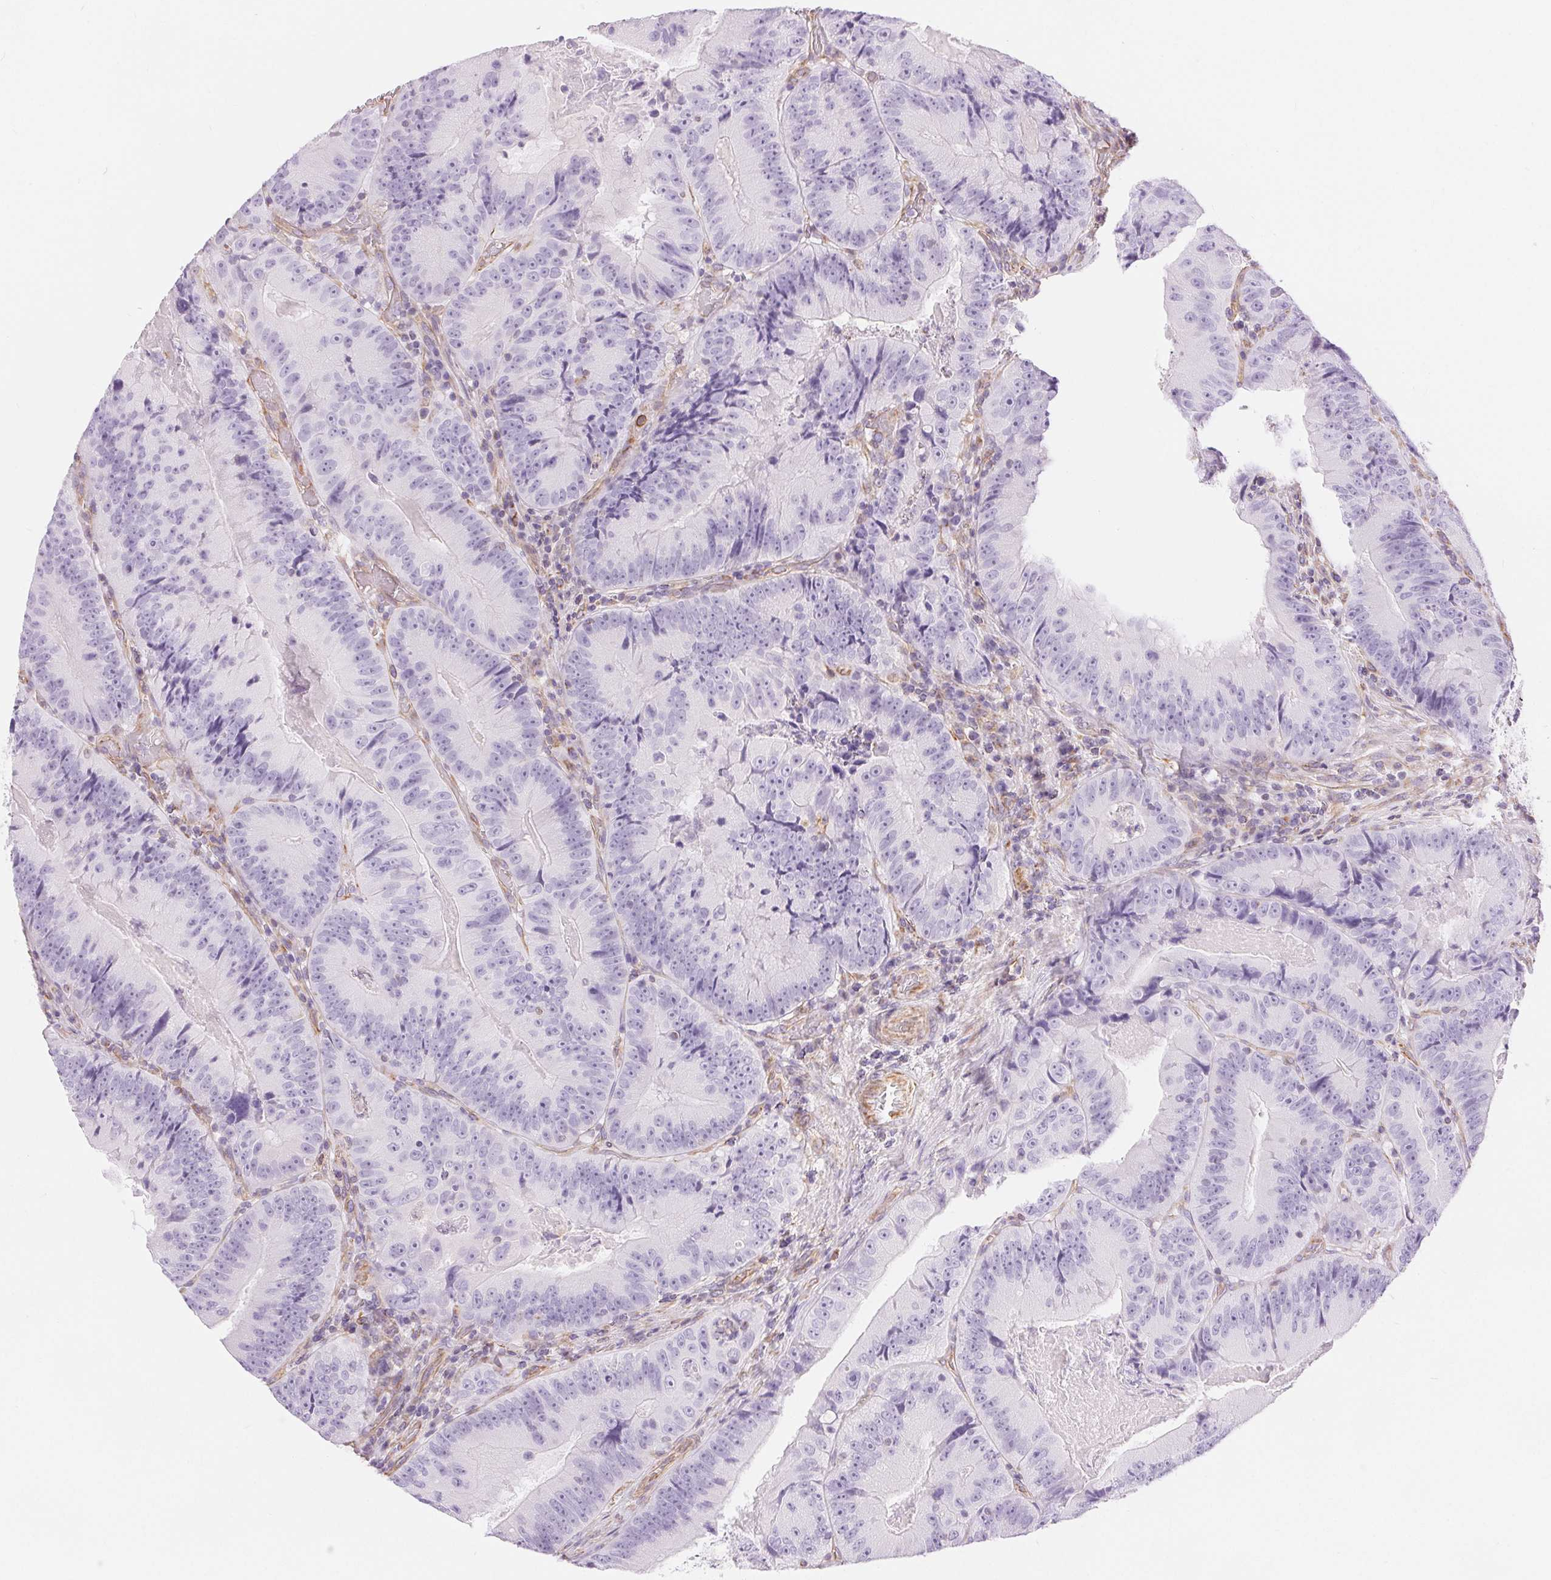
{"staining": {"intensity": "negative", "quantity": "none", "location": "none"}, "tissue": "colorectal cancer", "cell_type": "Tumor cells", "image_type": "cancer", "snomed": [{"axis": "morphology", "description": "Adenocarcinoma, NOS"}, {"axis": "topography", "description": "Colon"}], "caption": "The IHC photomicrograph has no significant positivity in tumor cells of colorectal adenocarcinoma tissue.", "gene": "GFAP", "patient": {"sex": "female", "age": 86}}